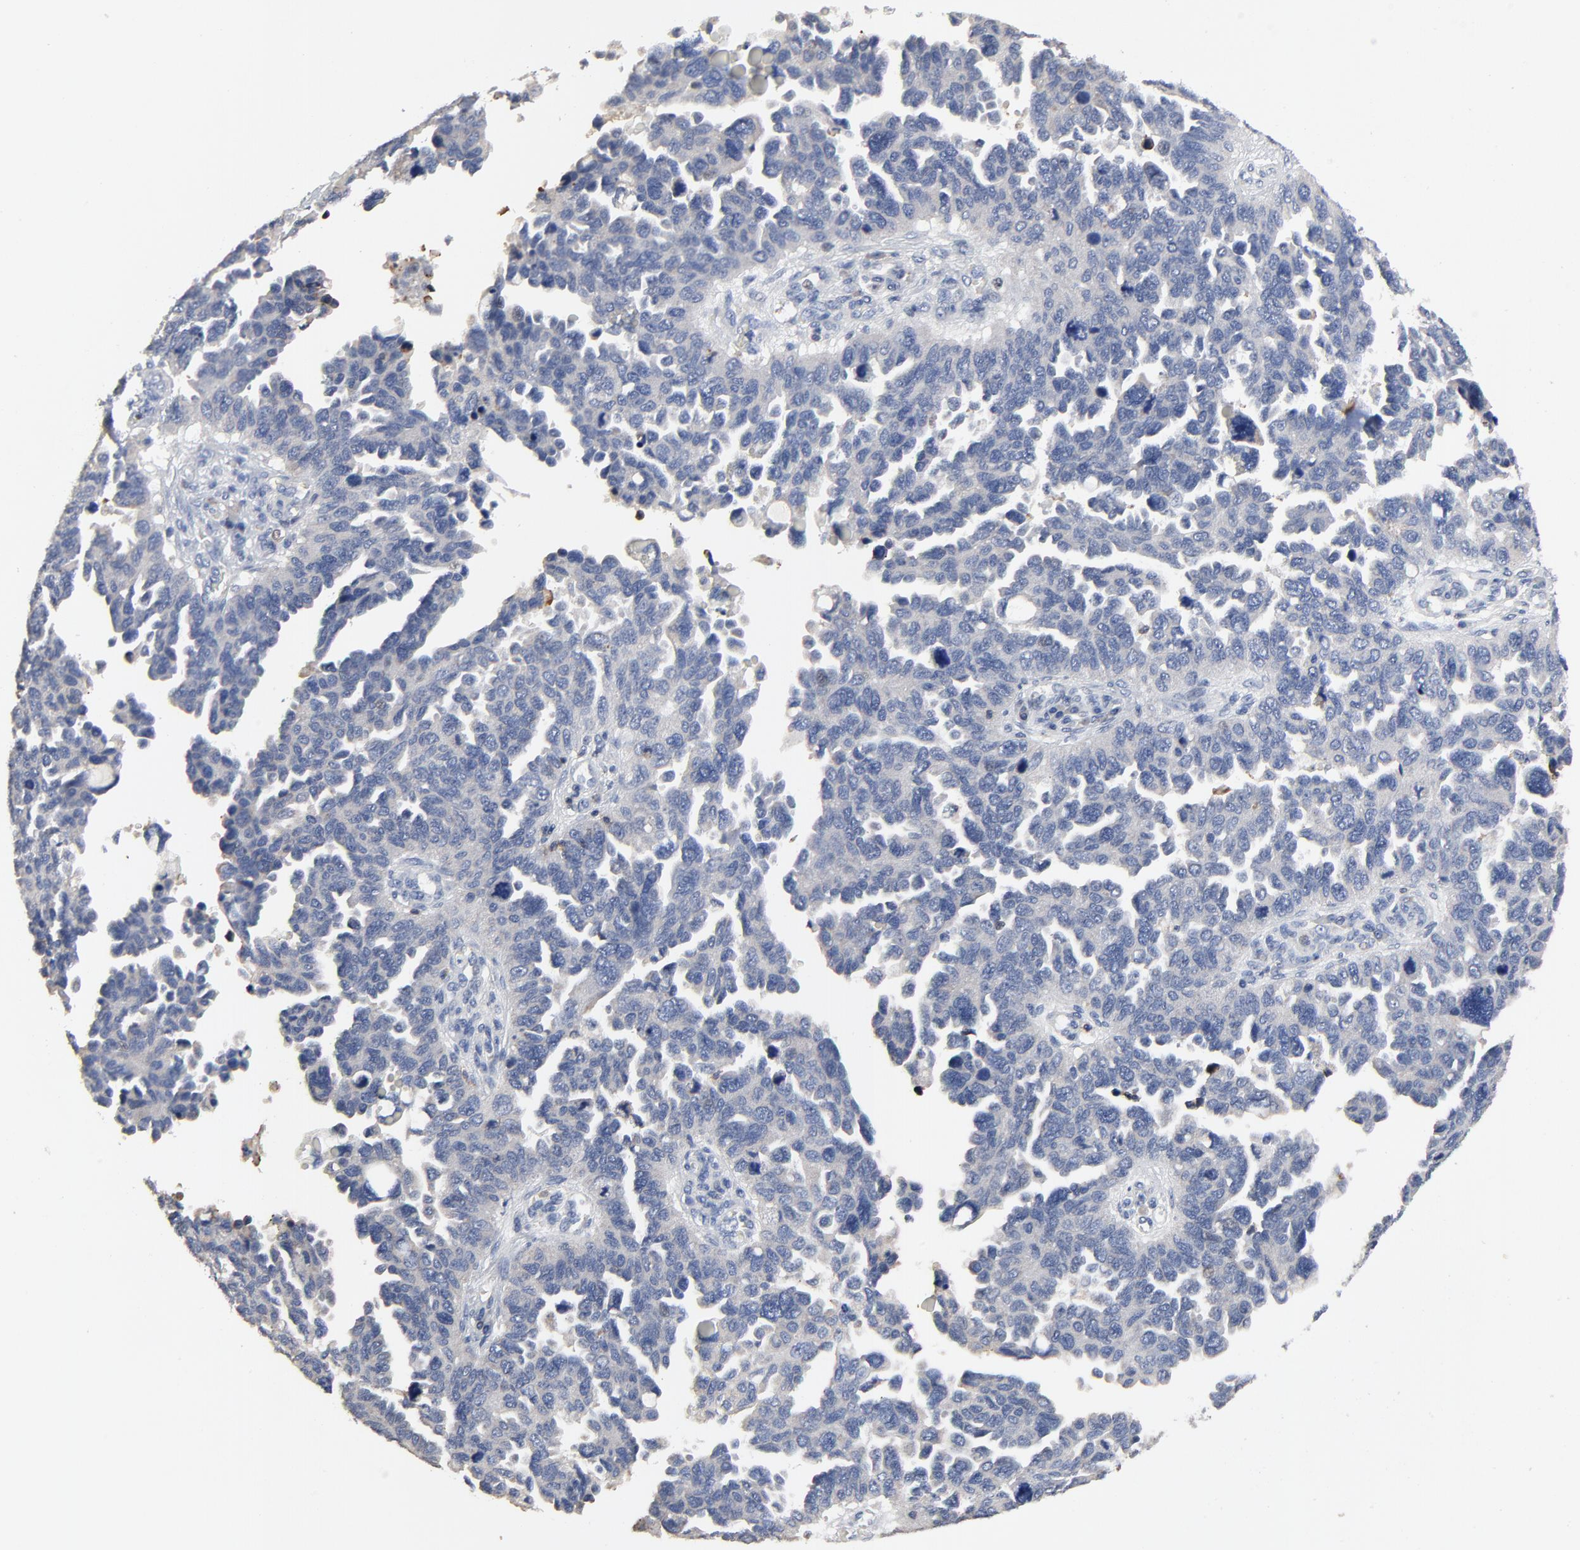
{"staining": {"intensity": "negative", "quantity": "none", "location": "none"}, "tissue": "ovarian cancer", "cell_type": "Tumor cells", "image_type": "cancer", "snomed": [{"axis": "morphology", "description": "Cystadenocarcinoma, serous, NOS"}, {"axis": "topography", "description": "Ovary"}], "caption": "Immunohistochemistry (IHC) micrograph of ovarian cancer (serous cystadenocarcinoma) stained for a protein (brown), which demonstrates no staining in tumor cells.", "gene": "SKAP1", "patient": {"sex": "female", "age": 64}}